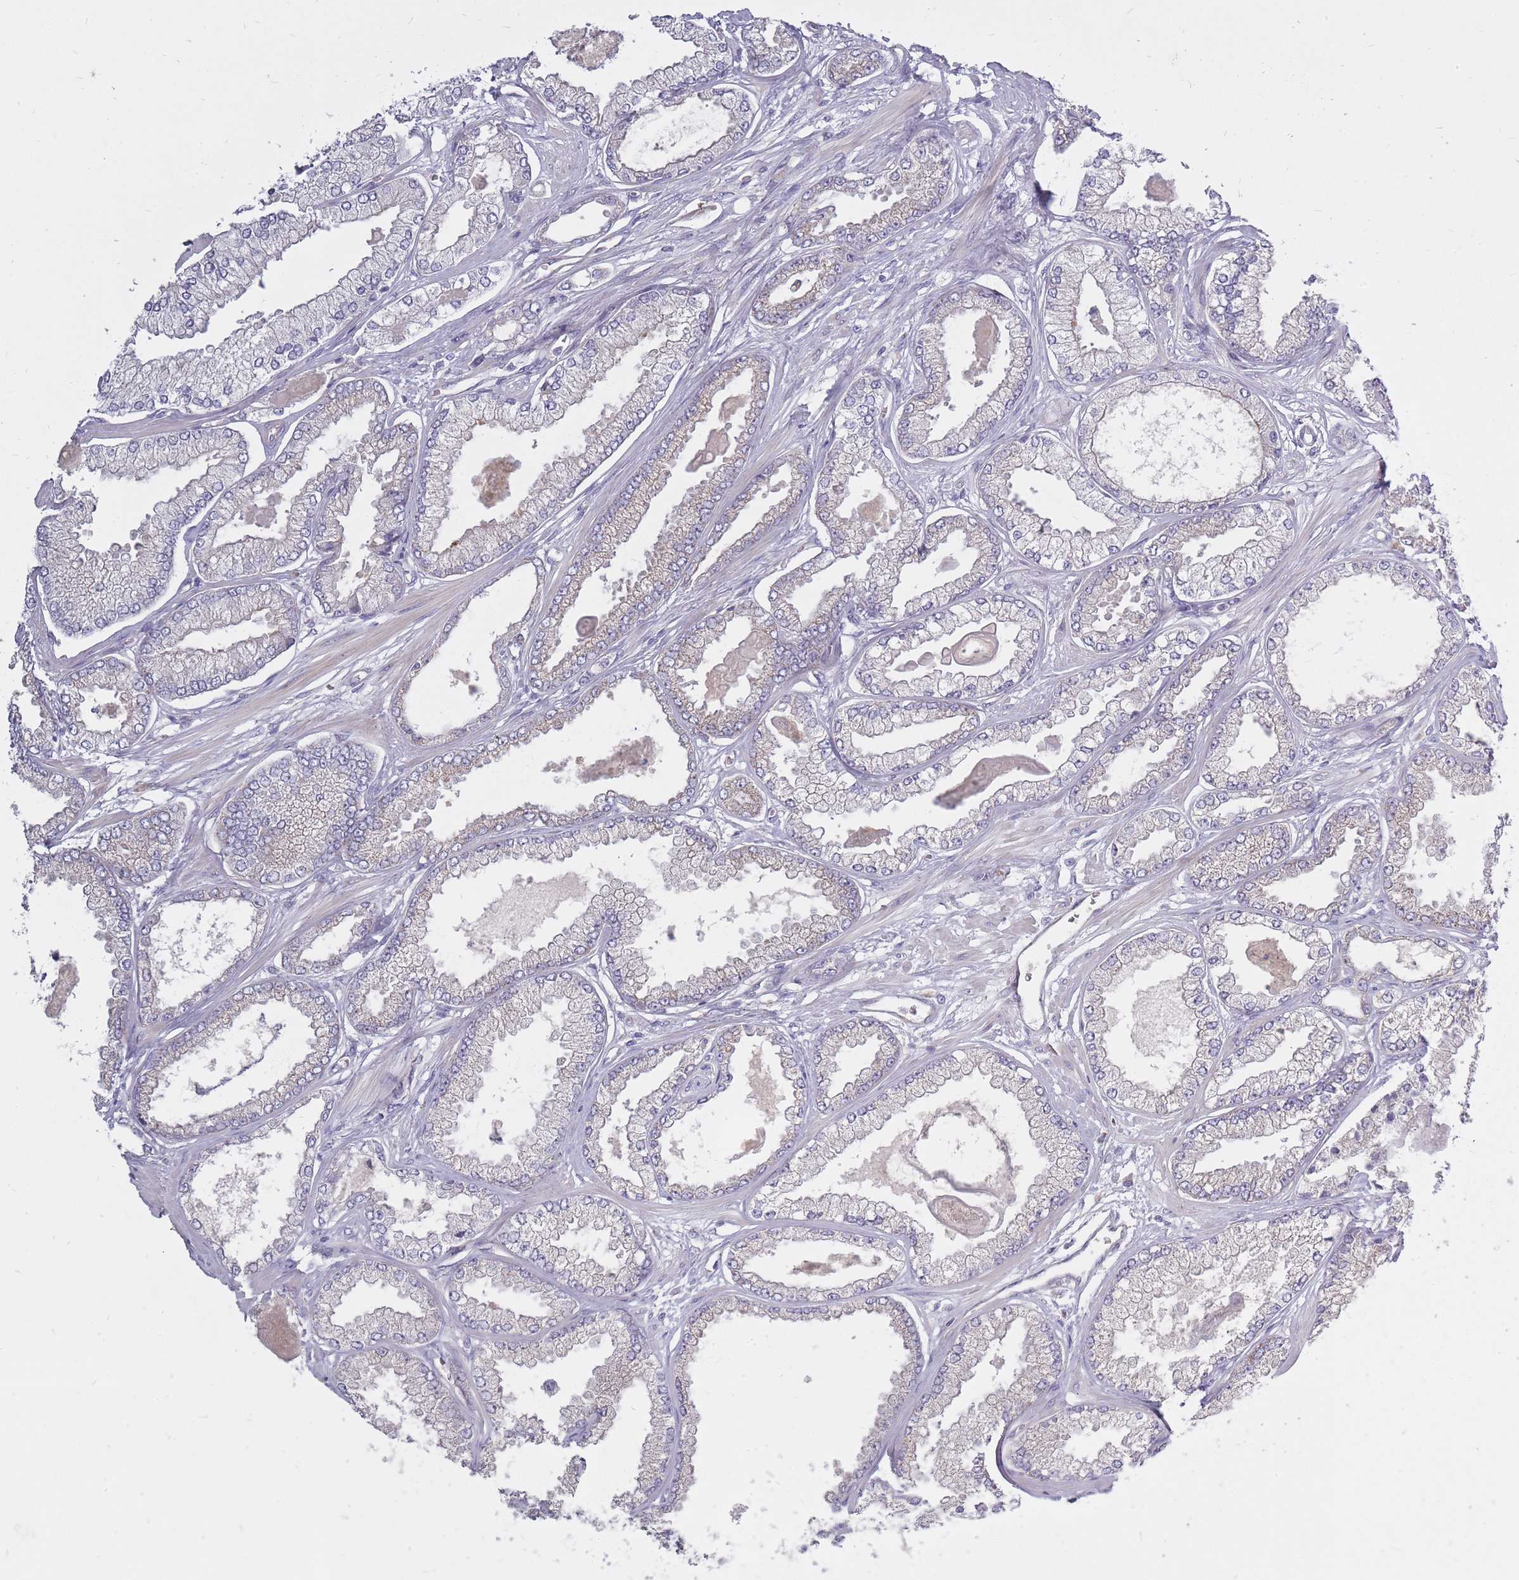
{"staining": {"intensity": "negative", "quantity": "none", "location": "none"}, "tissue": "prostate cancer", "cell_type": "Tumor cells", "image_type": "cancer", "snomed": [{"axis": "morphology", "description": "Adenocarcinoma, Low grade"}, {"axis": "topography", "description": "Prostate"}], "caption": "Tumor cells show no significant positivity in prostate cancer.", "gene": "ALKBH4", "patient": {"sex": "male", "age": 64}}